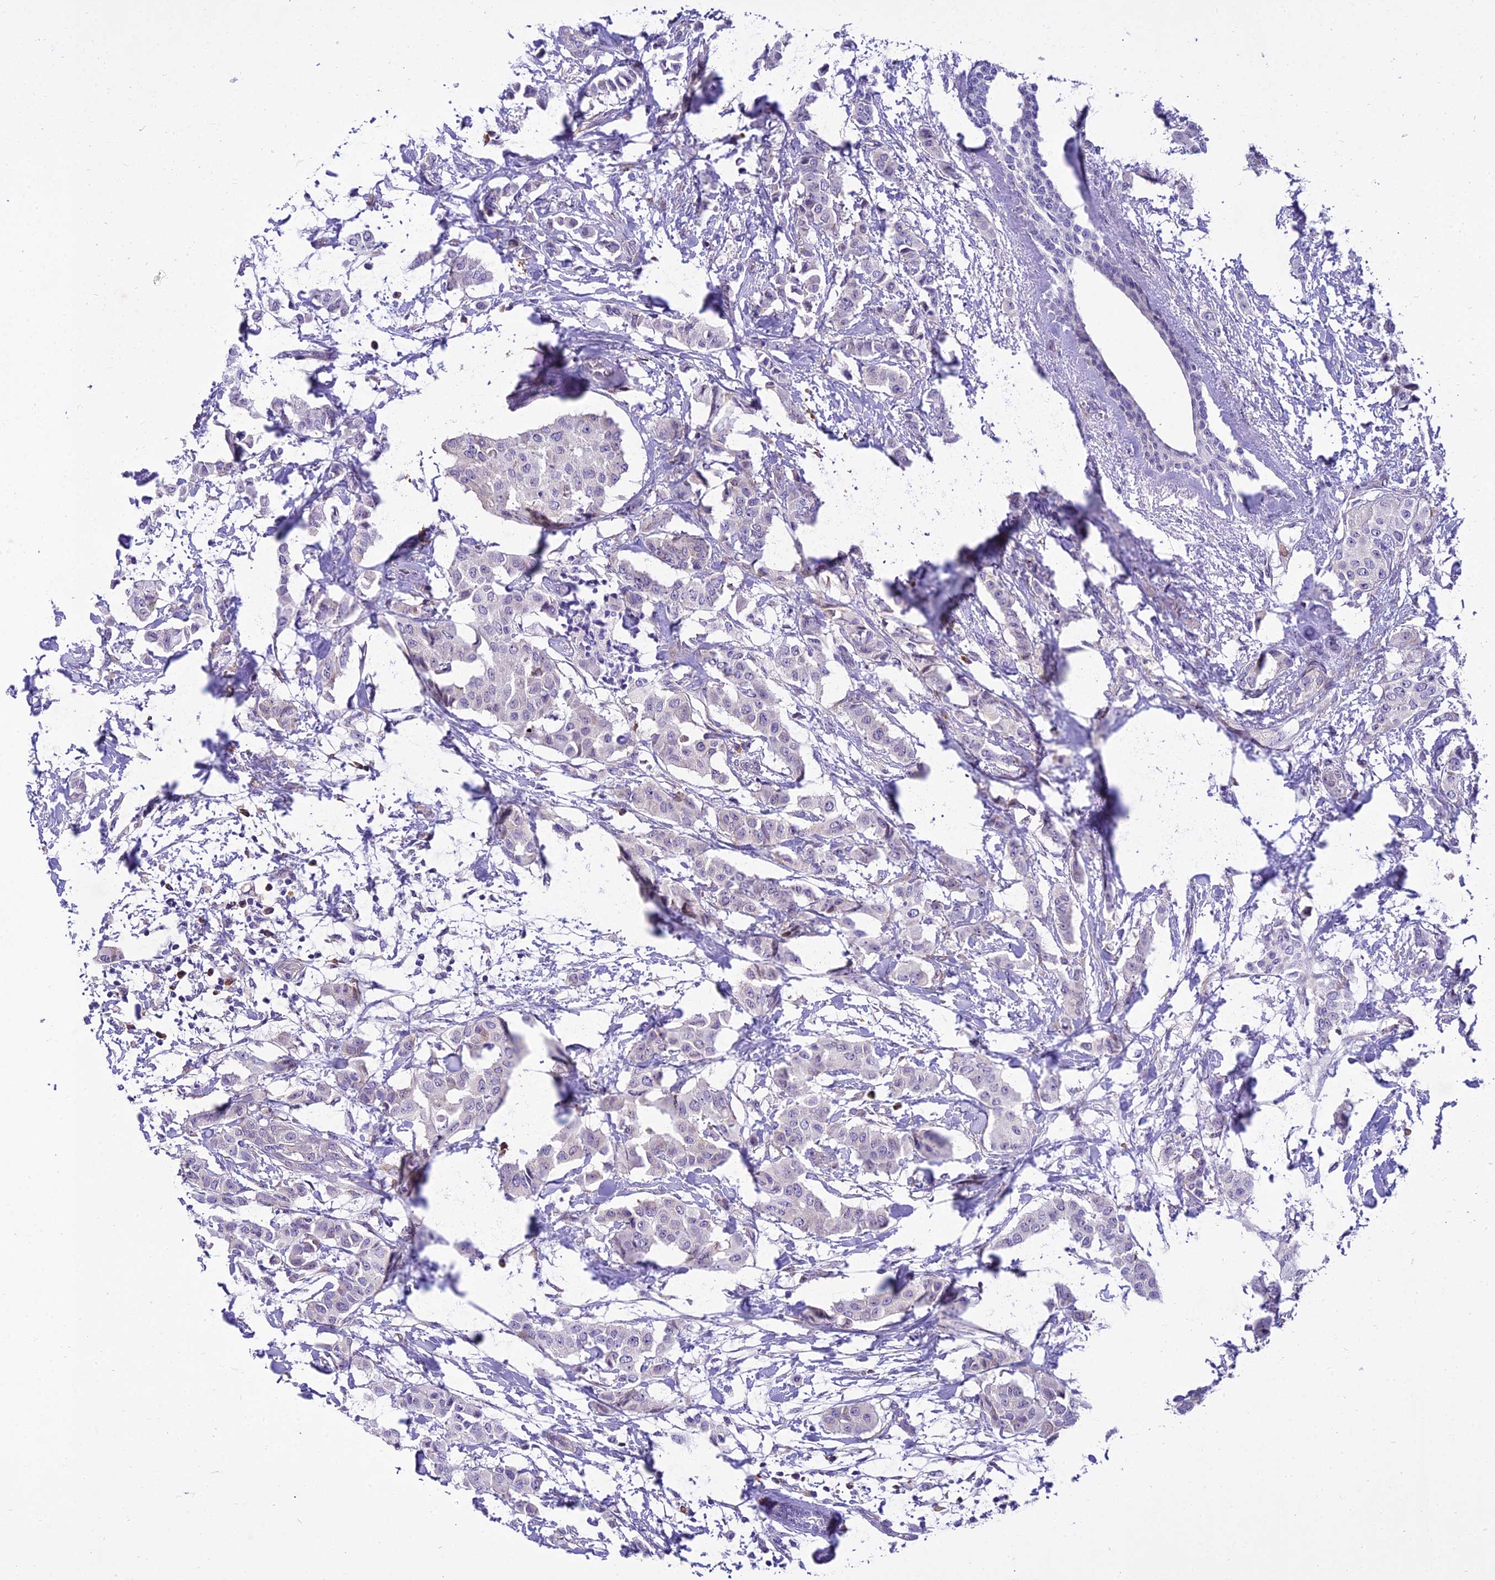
{"staining": {"intensity": "negative", "quantity": "none", "location": "none"}, "tissue": "breast cancer", "cell_type": "Tumor cells", "image_type": "cancer", "snomed": [{"axis": "morphology", "description": "Duct carcinoma"}, {"axis": "topography", "description": "Breast"}], "caption": "This is an immunohistochemistry image of breast cancer (intraductal carcinoma). There is no positivity in tumor cells.", "gene": "NEURL2", "patient": {"sex": "female", "age": 40}}